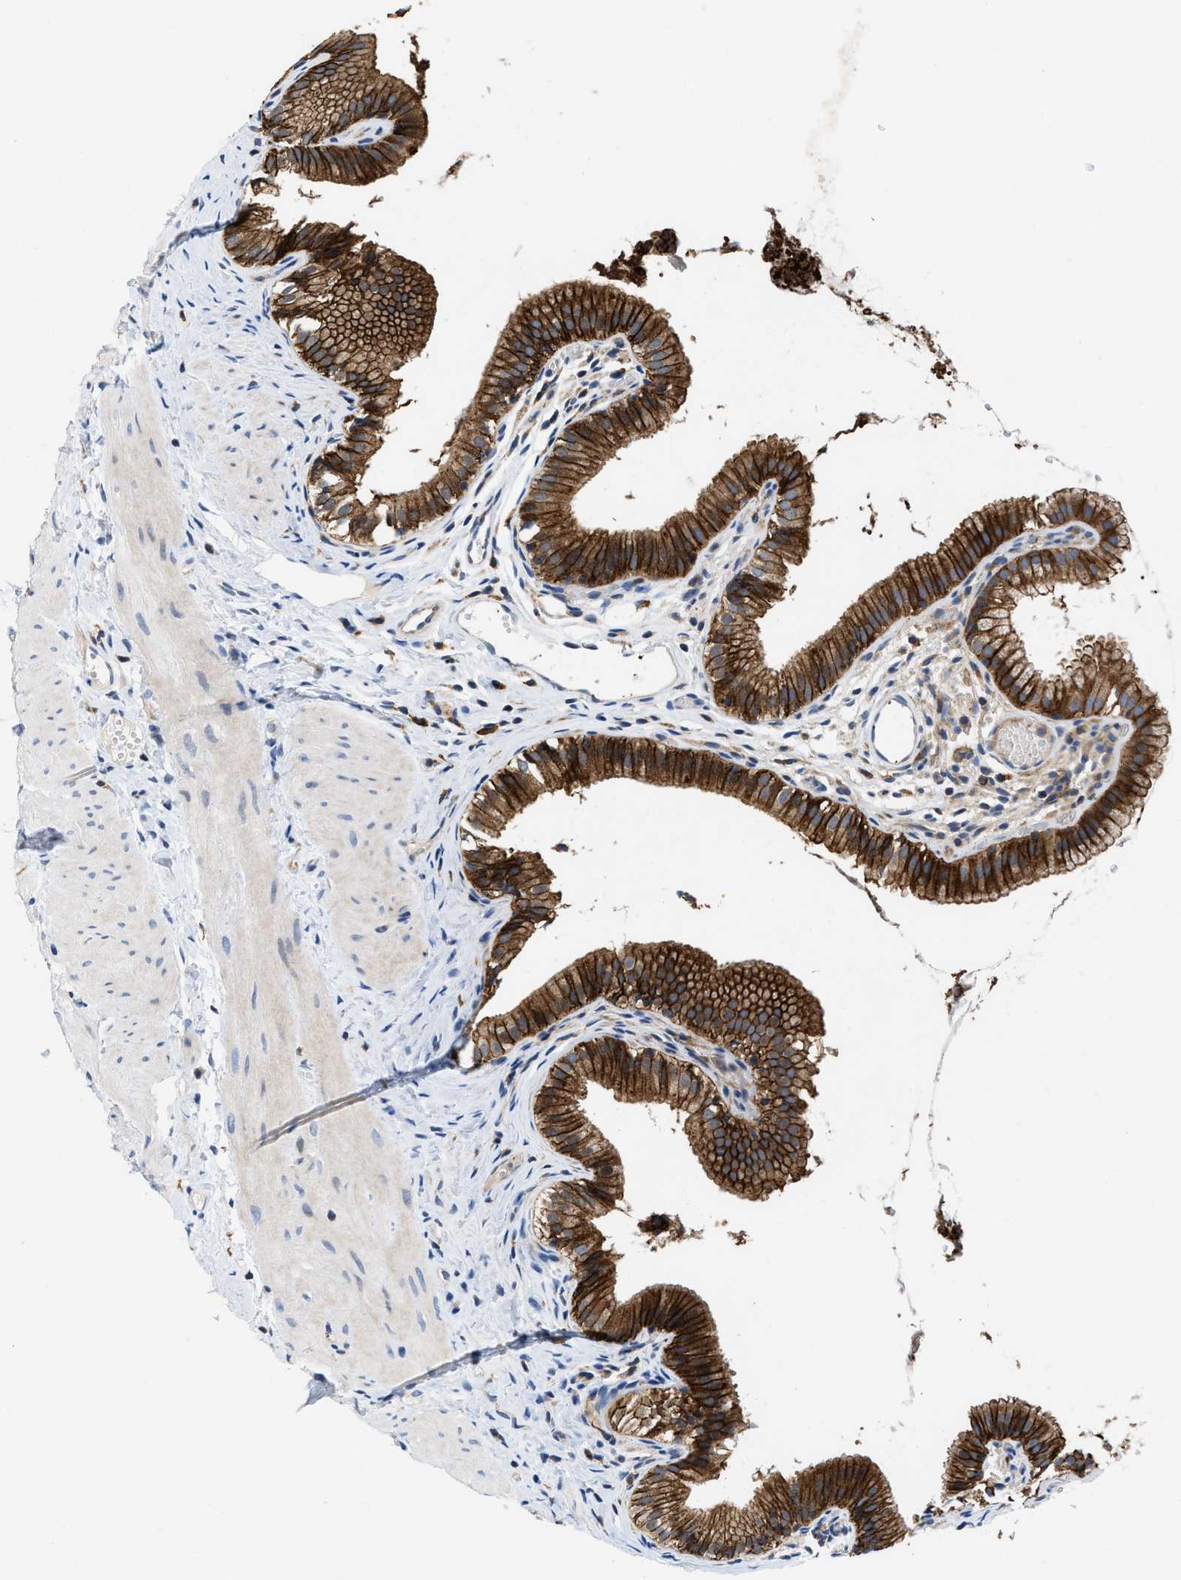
{"staining": {"intensity": "strong", "quantity": ">75%", "location": "cytoplasmic/membranous"}, "tissue": "gallbladder", "cell_type": "Glandular cells", "image_type": "normal", "snomed": [{"axis": "morphology", "description": "Normal tissue, NOS"}, {"axis": "topography", "description": "Gallbladder"}], "caption": "Gallbladder stained with immunohistochemistry (IHC) displays strong cytoplasmic/membranous staining in about >75% of glandular cells. Using DAB (3,3'-diaminobenzidine) (brown) and hematoxylin (blue) stains, captured at high magnification using brightfield microscopy.", "gene": "ENPP4", "patient": {"sex": "female", "age": 26}}